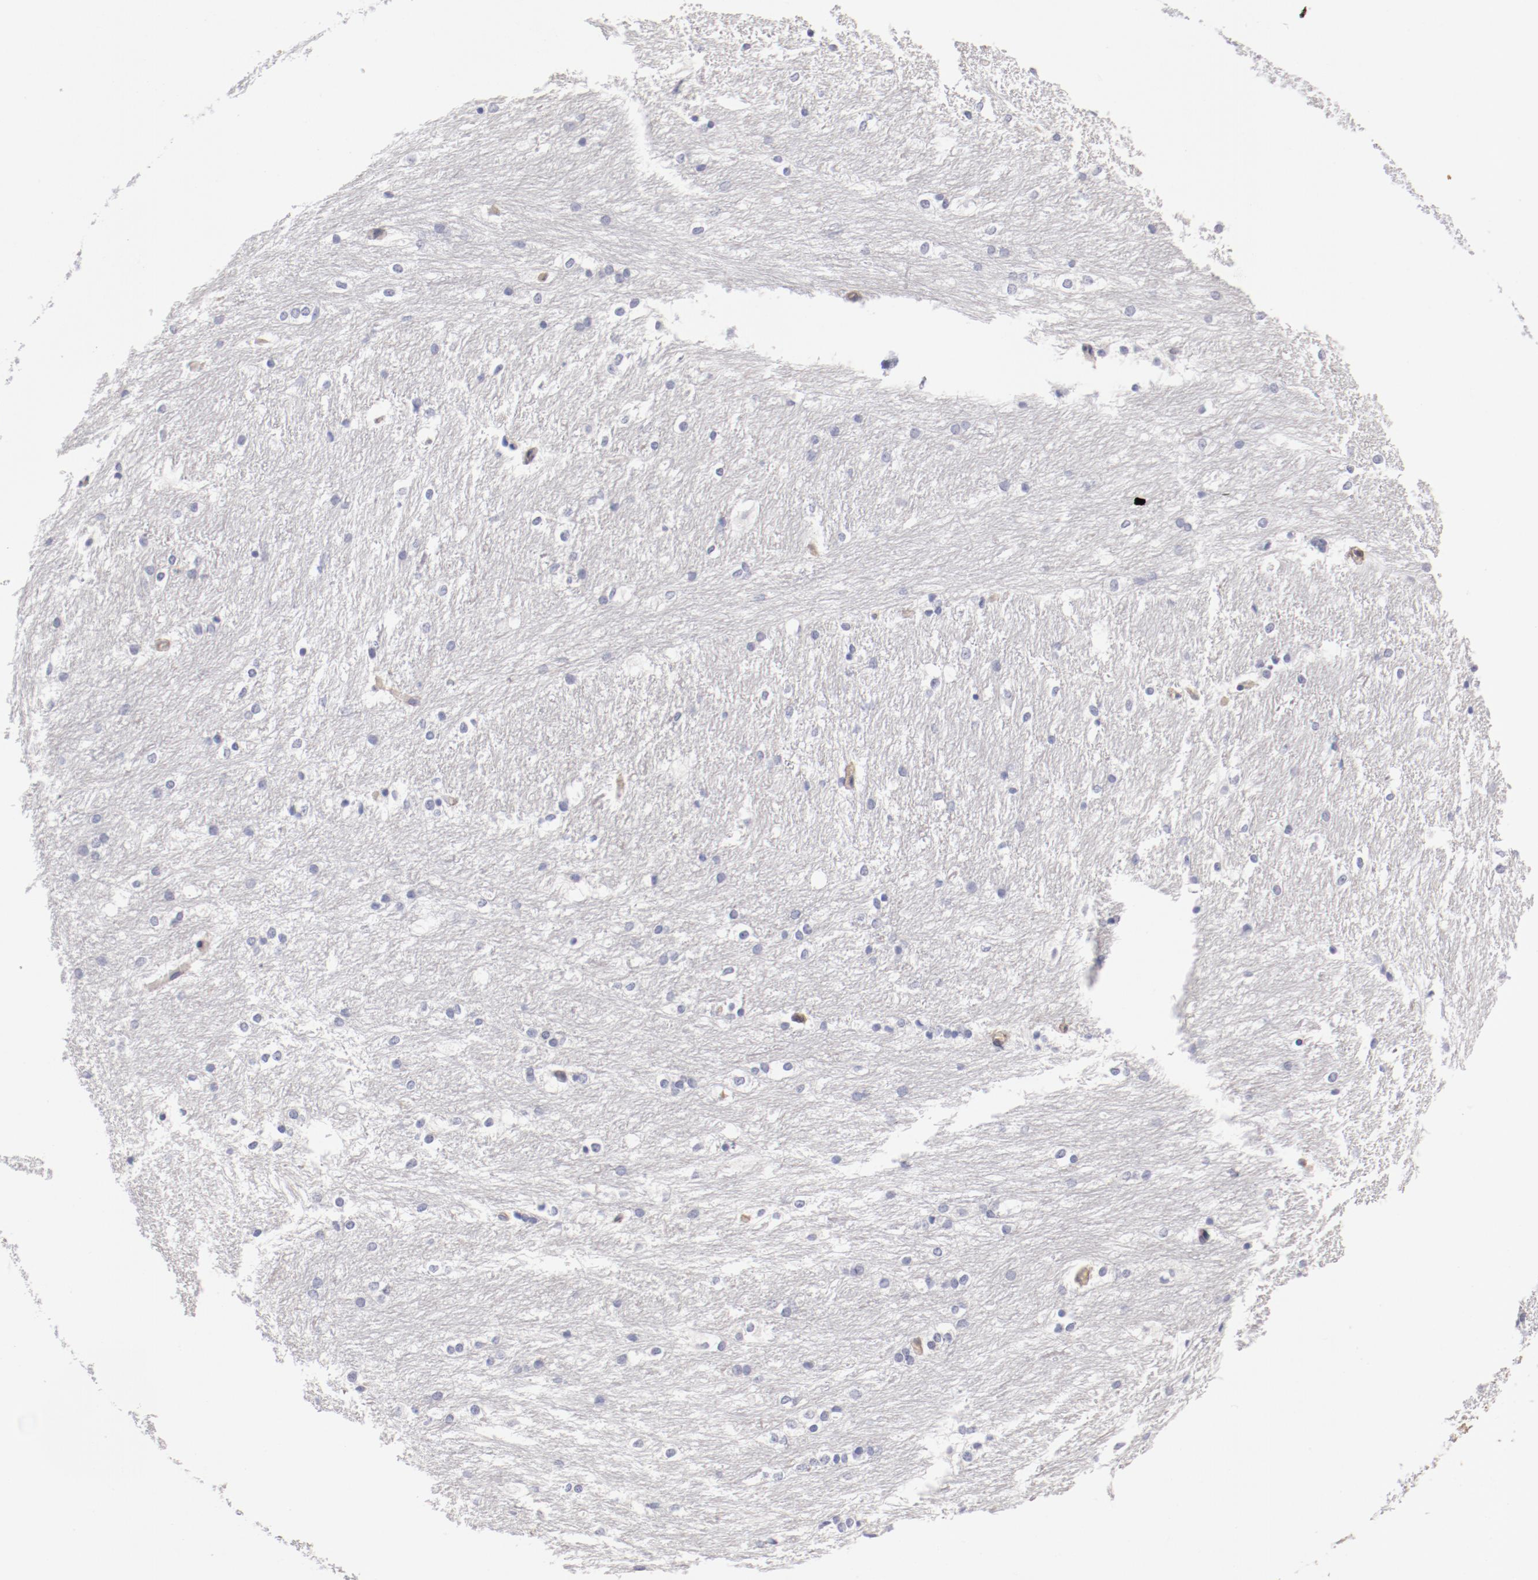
{"staining": {"intensity": "negative", "quantity": "none", "location": "none"}, "tissue": "caudate", "cell_type": "Glial cells", "image_type": "normal", "snomed": [{"axis": "morphology", "description": "Normal tissue, NOS"}, {"axis": "topography", "description": "Lateral ventricle wall"}], "caption": "The micrograph exhibits no significant staining in glial cells of caudate. The staining is performed using DAB (3,3'-diaminobenzidine) brown chromogen with nuclei counter-stained in using hematoxylin.", "gene": "LAX1", "patient": {"sex": "female", "age": 19}}